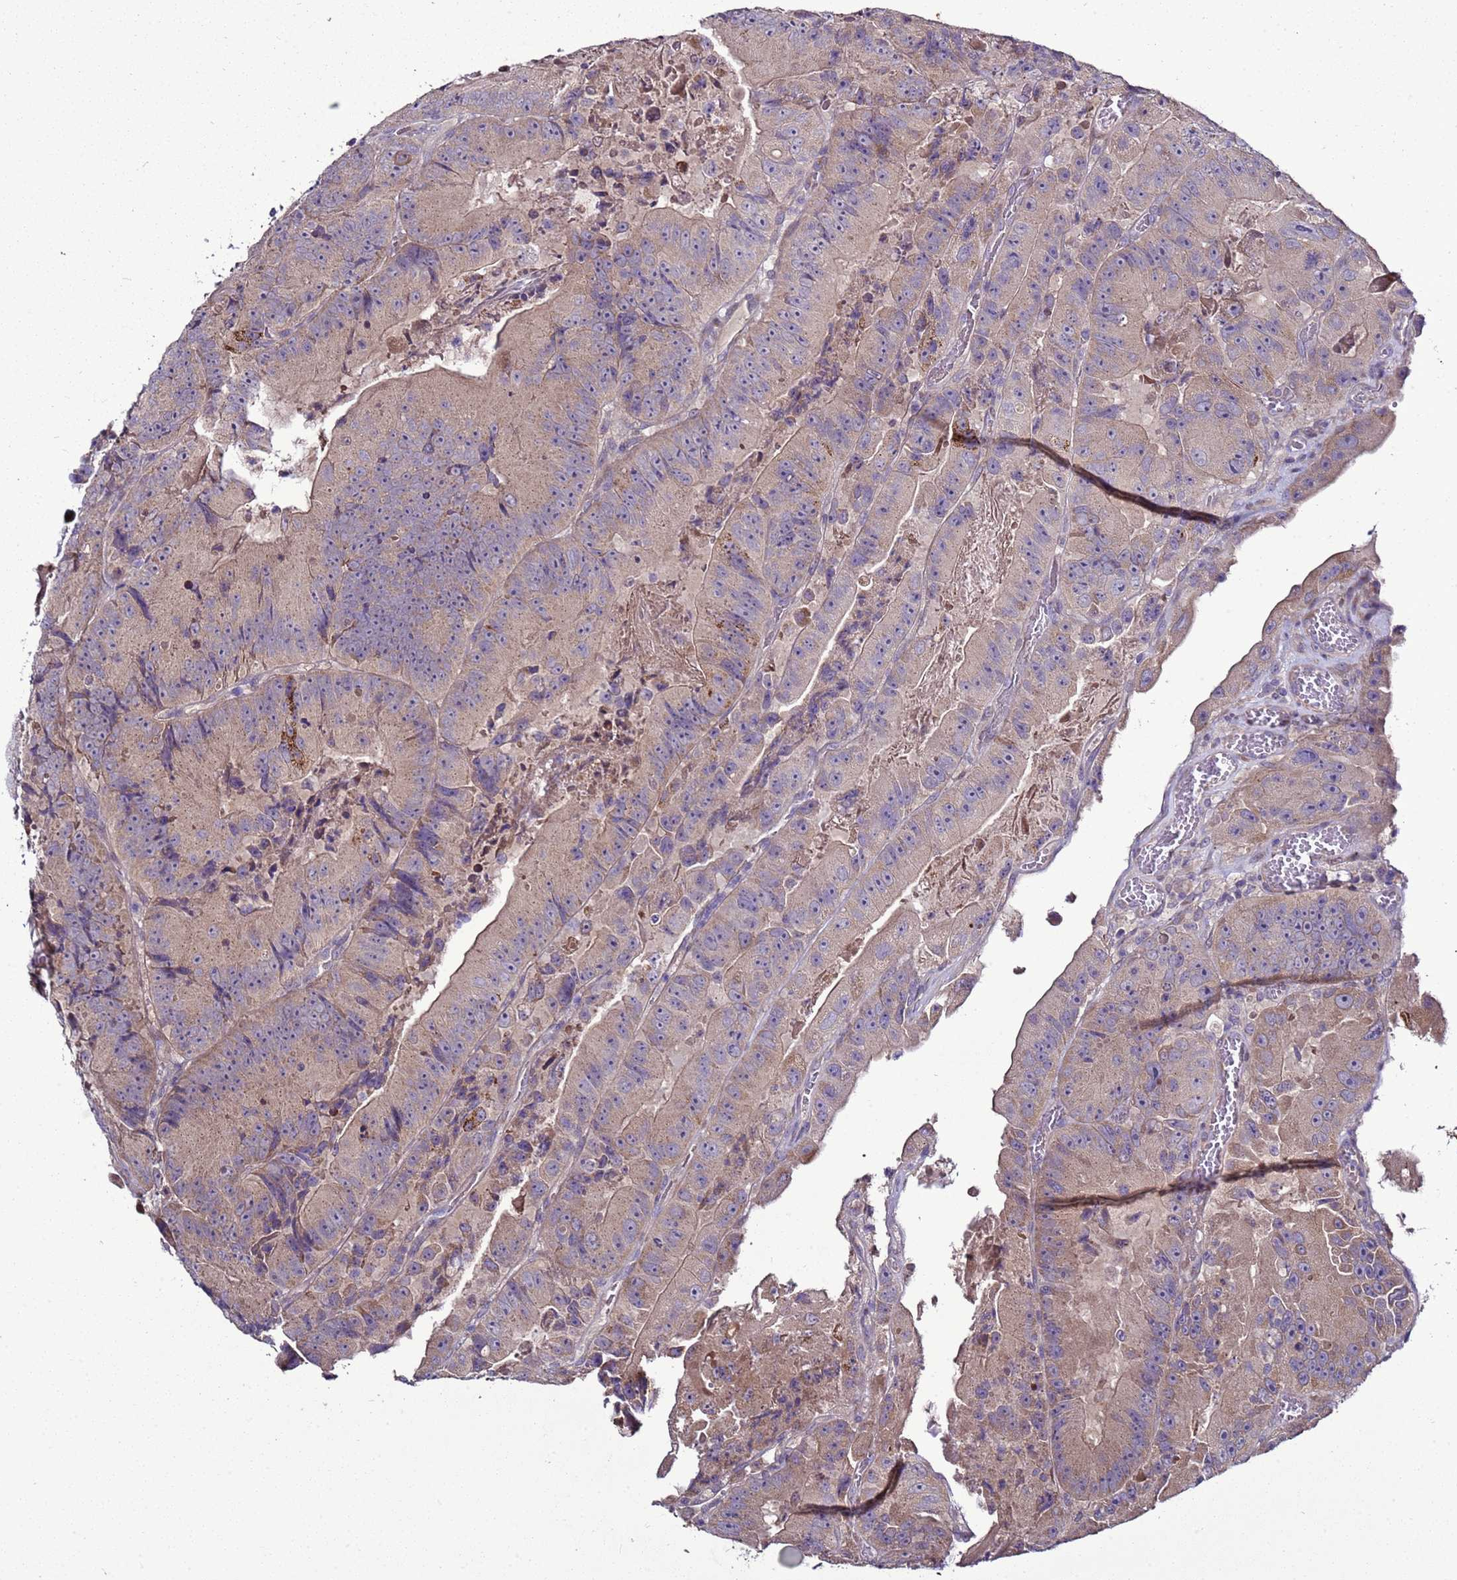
{"staining": {"intensity": "weak", "quantity": "25%-75%", "location": "cytoplasmic/membranous"}, "tissue": "colorectal cancer", "cell_type": "Tumor cells", "image_type": "cancer", "snomed": [{"axis": "morphology", "description": "Adenocarcinoma, NOS"}, {"axis": "topography", "description": "Colon"}], "caption": "Brown immunohistochemical staining in human colorectal adenocarcinoma exhibits weak cytoplasmic/membranous staining in about 25%-75% of tumor cells. (brown staining indicates protein expression, while blue staining denotes nuclei).", "gene": "RABL2B", "patient": {"sex": "female", "age": 86}}